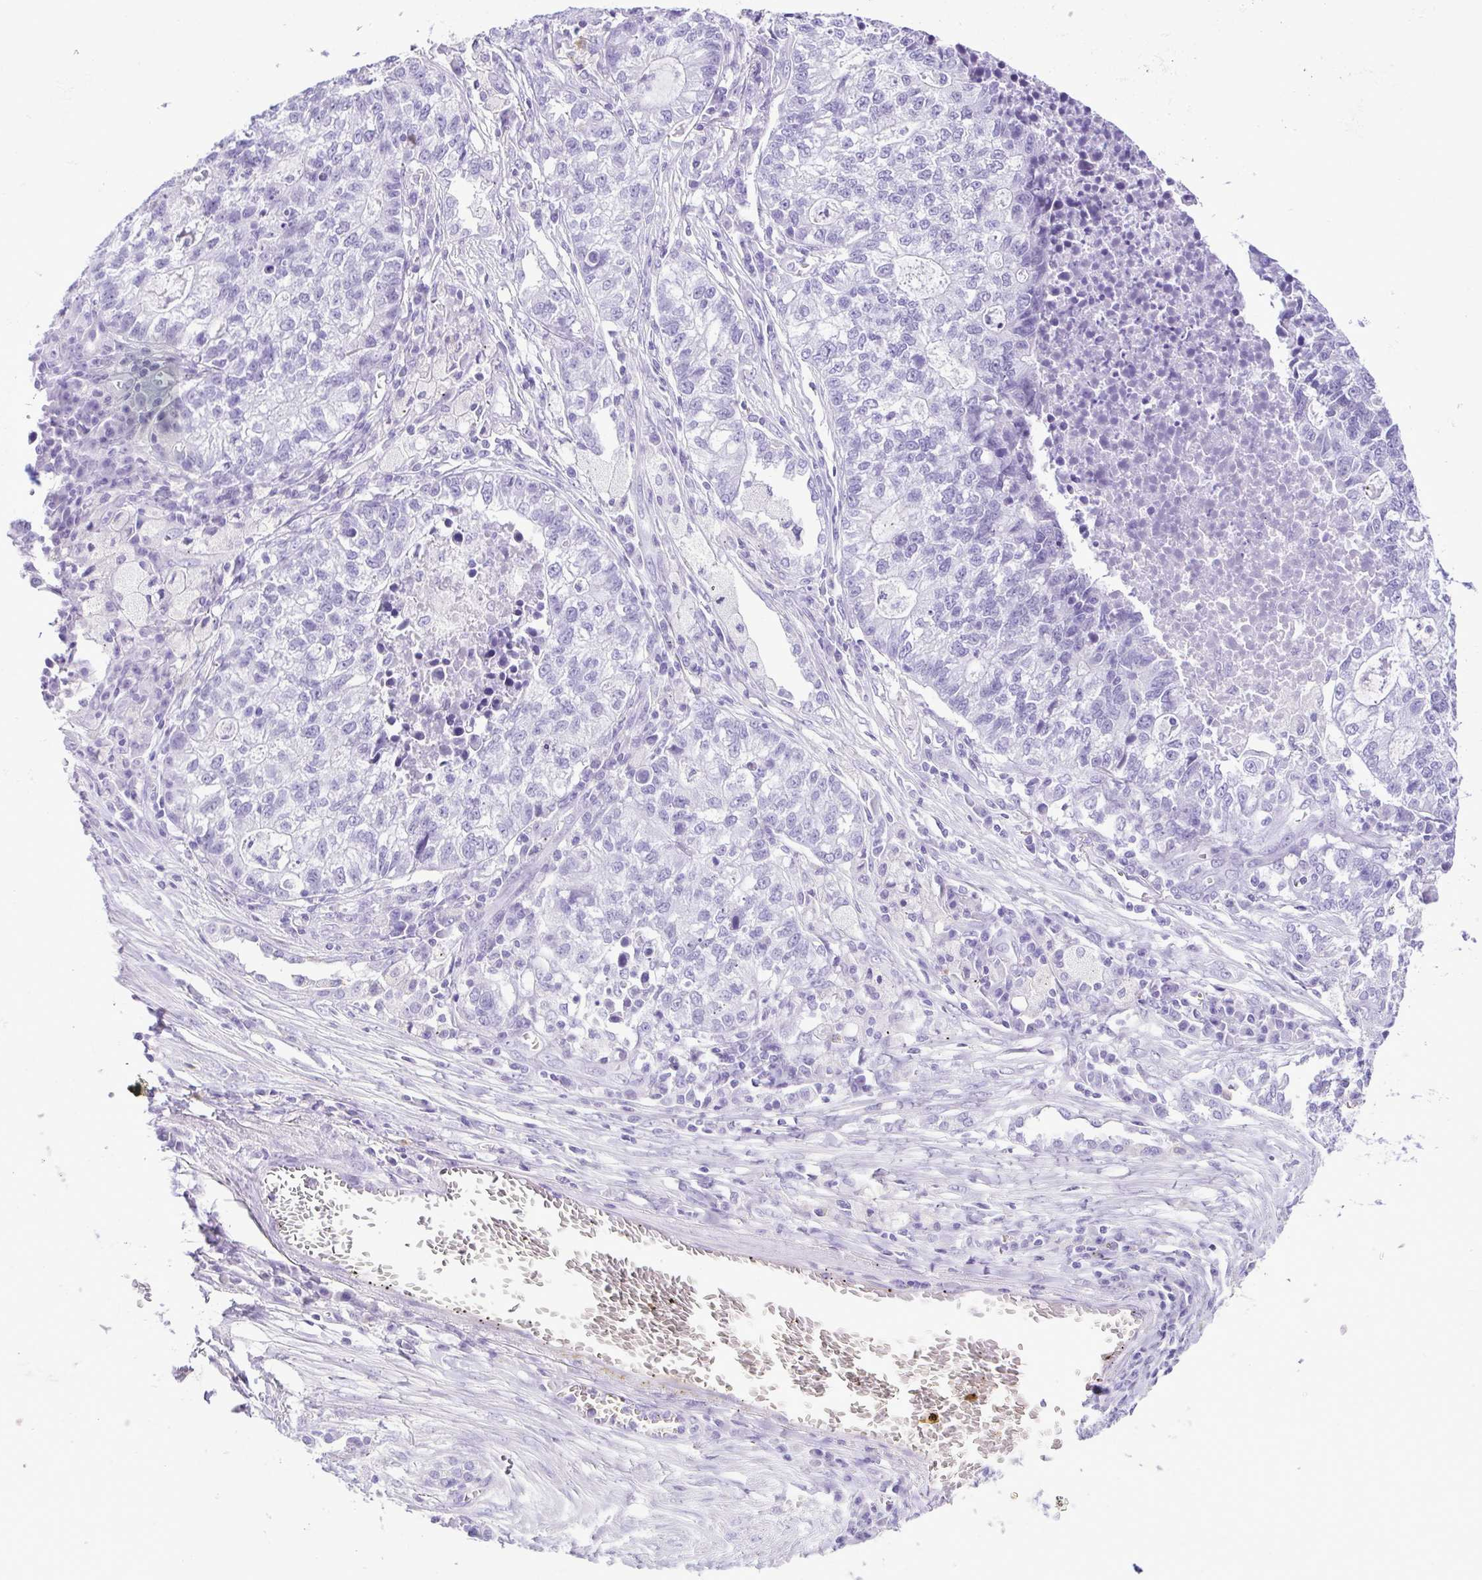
{"staining": {"intensity": "negative", "quantity": "none", "location": "none"}, "tissue": "lung cancer", "cell_type": "Tumor cells", "image_type": "cancer", "snomed": [{"axis": "morphology", "description": "Adenocarcinoma, NOS"}, {"axis": "topography", "description": "Lung"}], "caption": "This is an immunohistochemistry (IHC) image of human lung cancer. There is no positivity in tumor cells.", "gene": "SPATA16", "patient": {"sex": "male", "age": 57}}